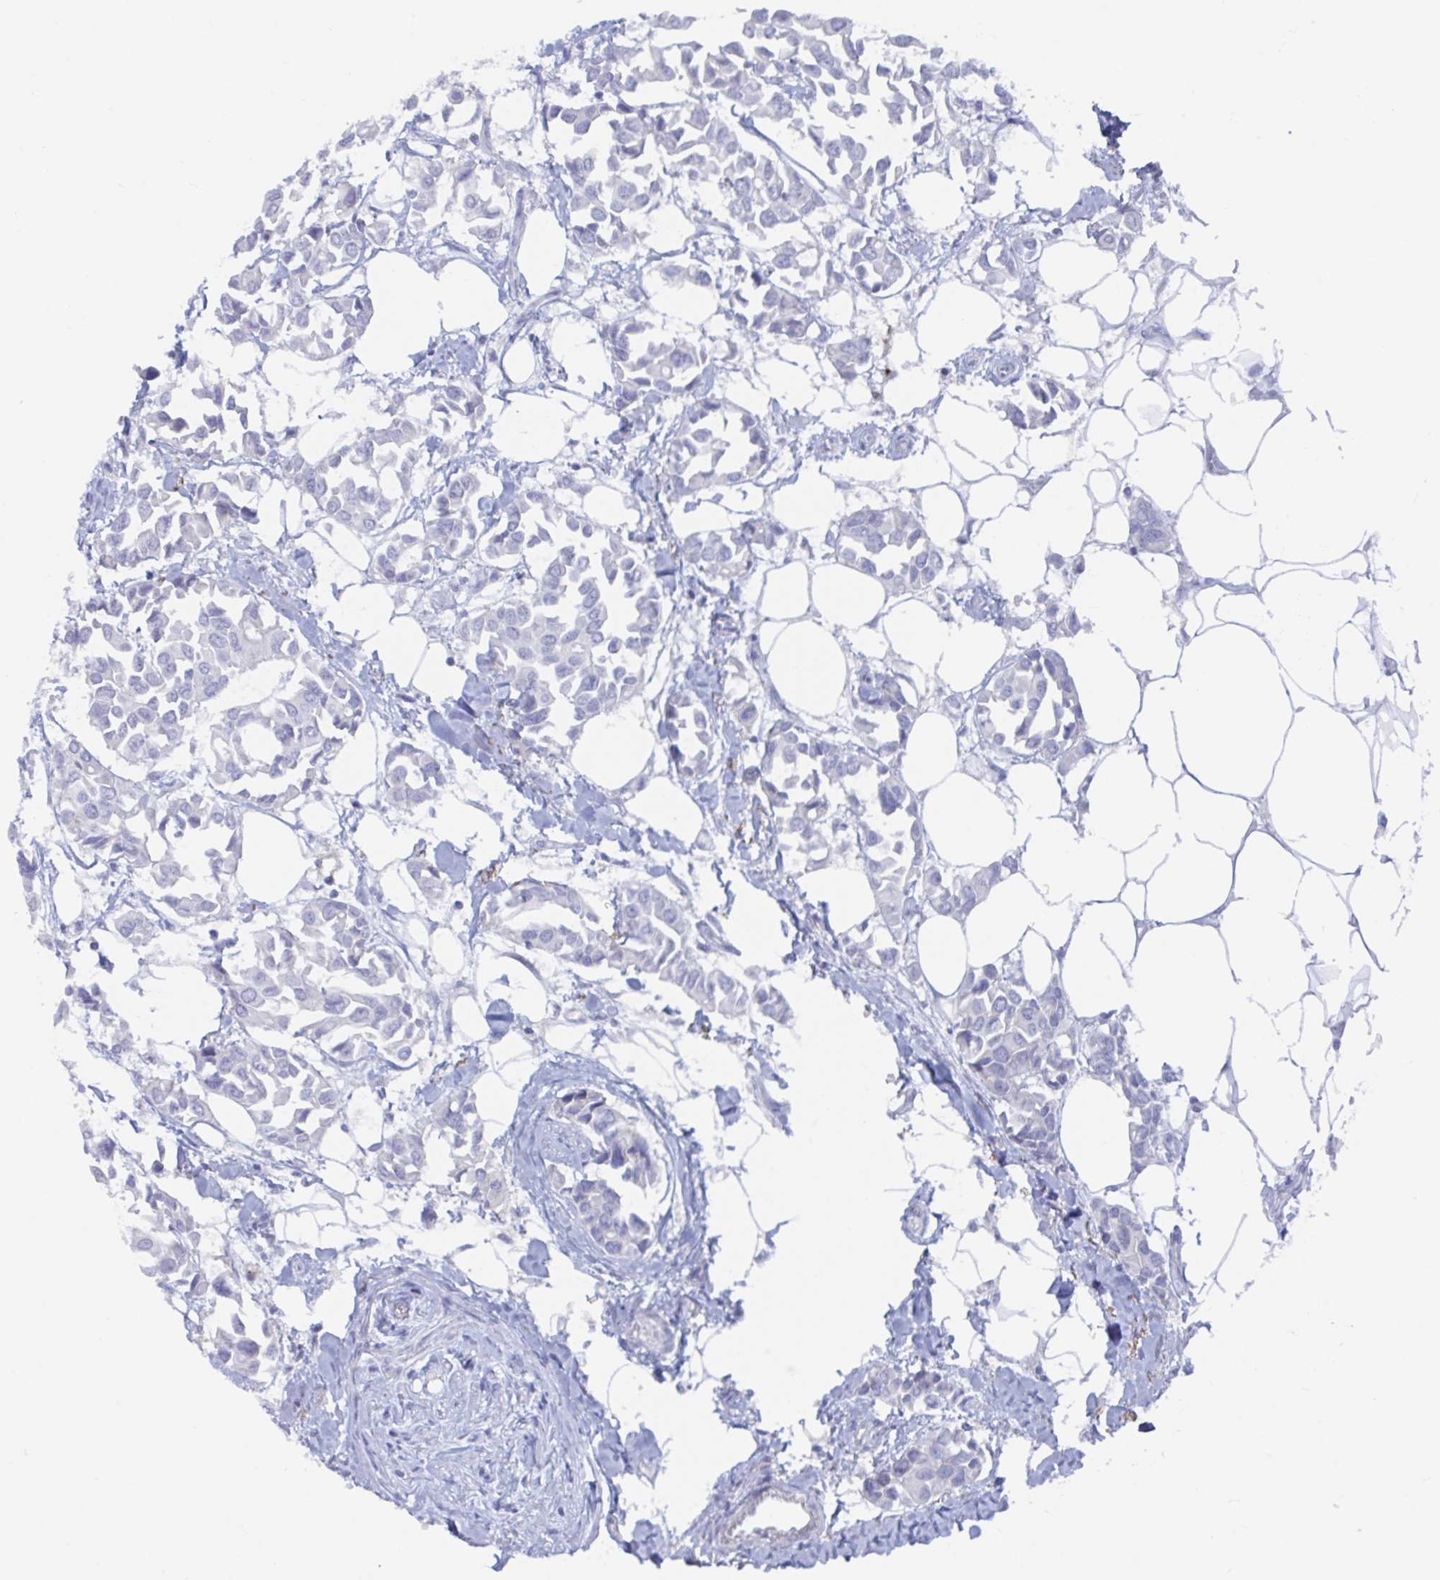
{"staining": {"intensity": "negative", "quantity": "none", "location": "none"}, "tissue": "breast cancer", "cell_type": "Tumor cells", "image_type": "cancer", "snomed": [{"axis": "morphology", "description": "Duct carcinoma"}, {"axis": "topography", "description": "Breast"}], "caption": "There is no significant staining in tumor cells of breast cancer.", "gene": "KCNK5", "patient": {"sex": "female", "age": 54}}